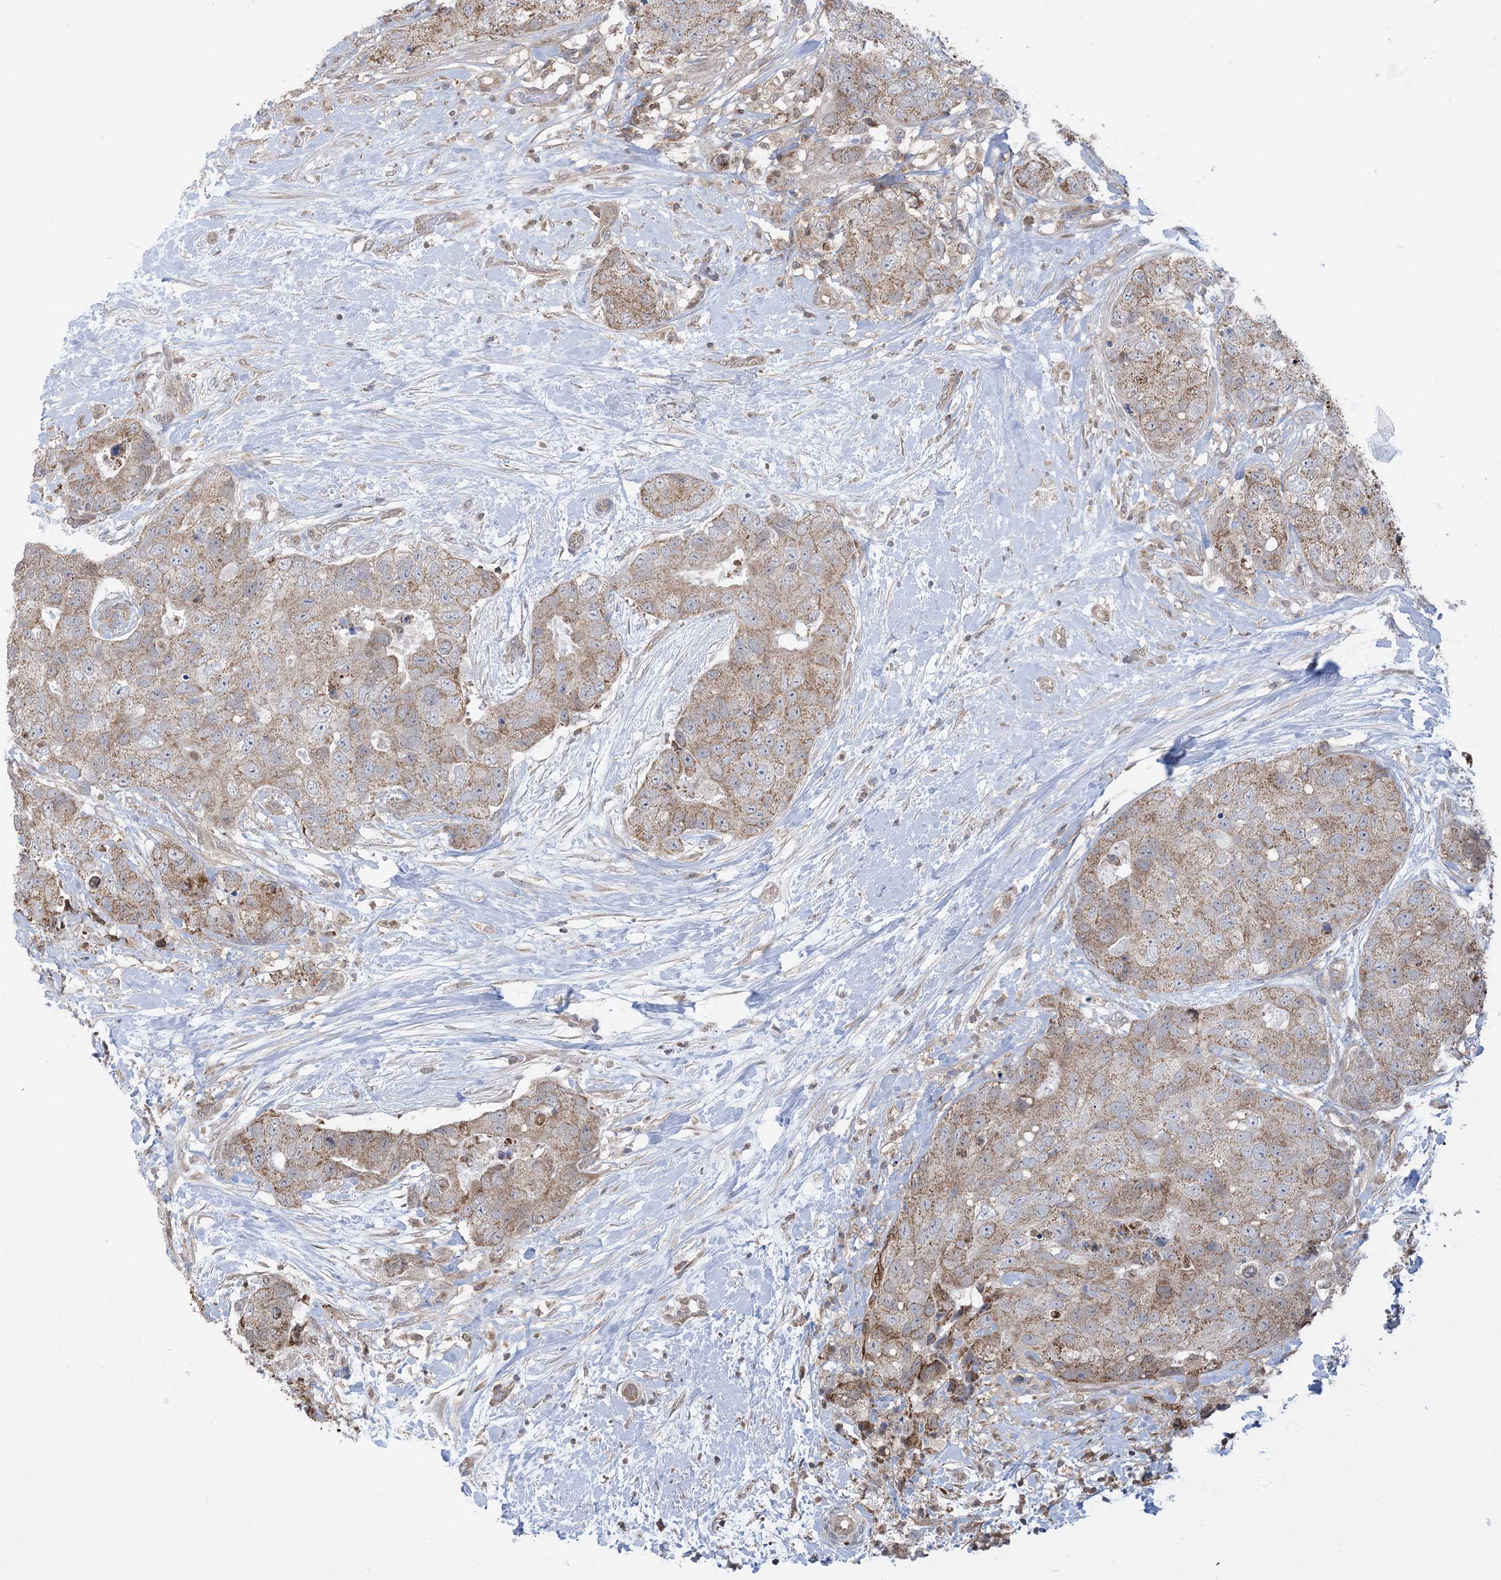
{"staining": {"intensity": "weak", "quantity": ">75%", "location": "cytoplasmic/membranous"}, "tissue": "breast cancer", "cell_type": "Tumor cells", "image_type": "cancer", "snomed": [{"axis": "morphology", "description": "Duct carcinoma"}, {"axis": "topography", "description": "Breast"}], "caption": "Protein analysis of breast invasive ductal carcinoma tissue demonstrates weak cytoplasmic/membranous staining in approximately >75% of tumor cells. (DAB = brown stain, brightfield microscopy at high magnification).", "gene": "CASP4", "patient": {"sex": "female", "age": 62}}